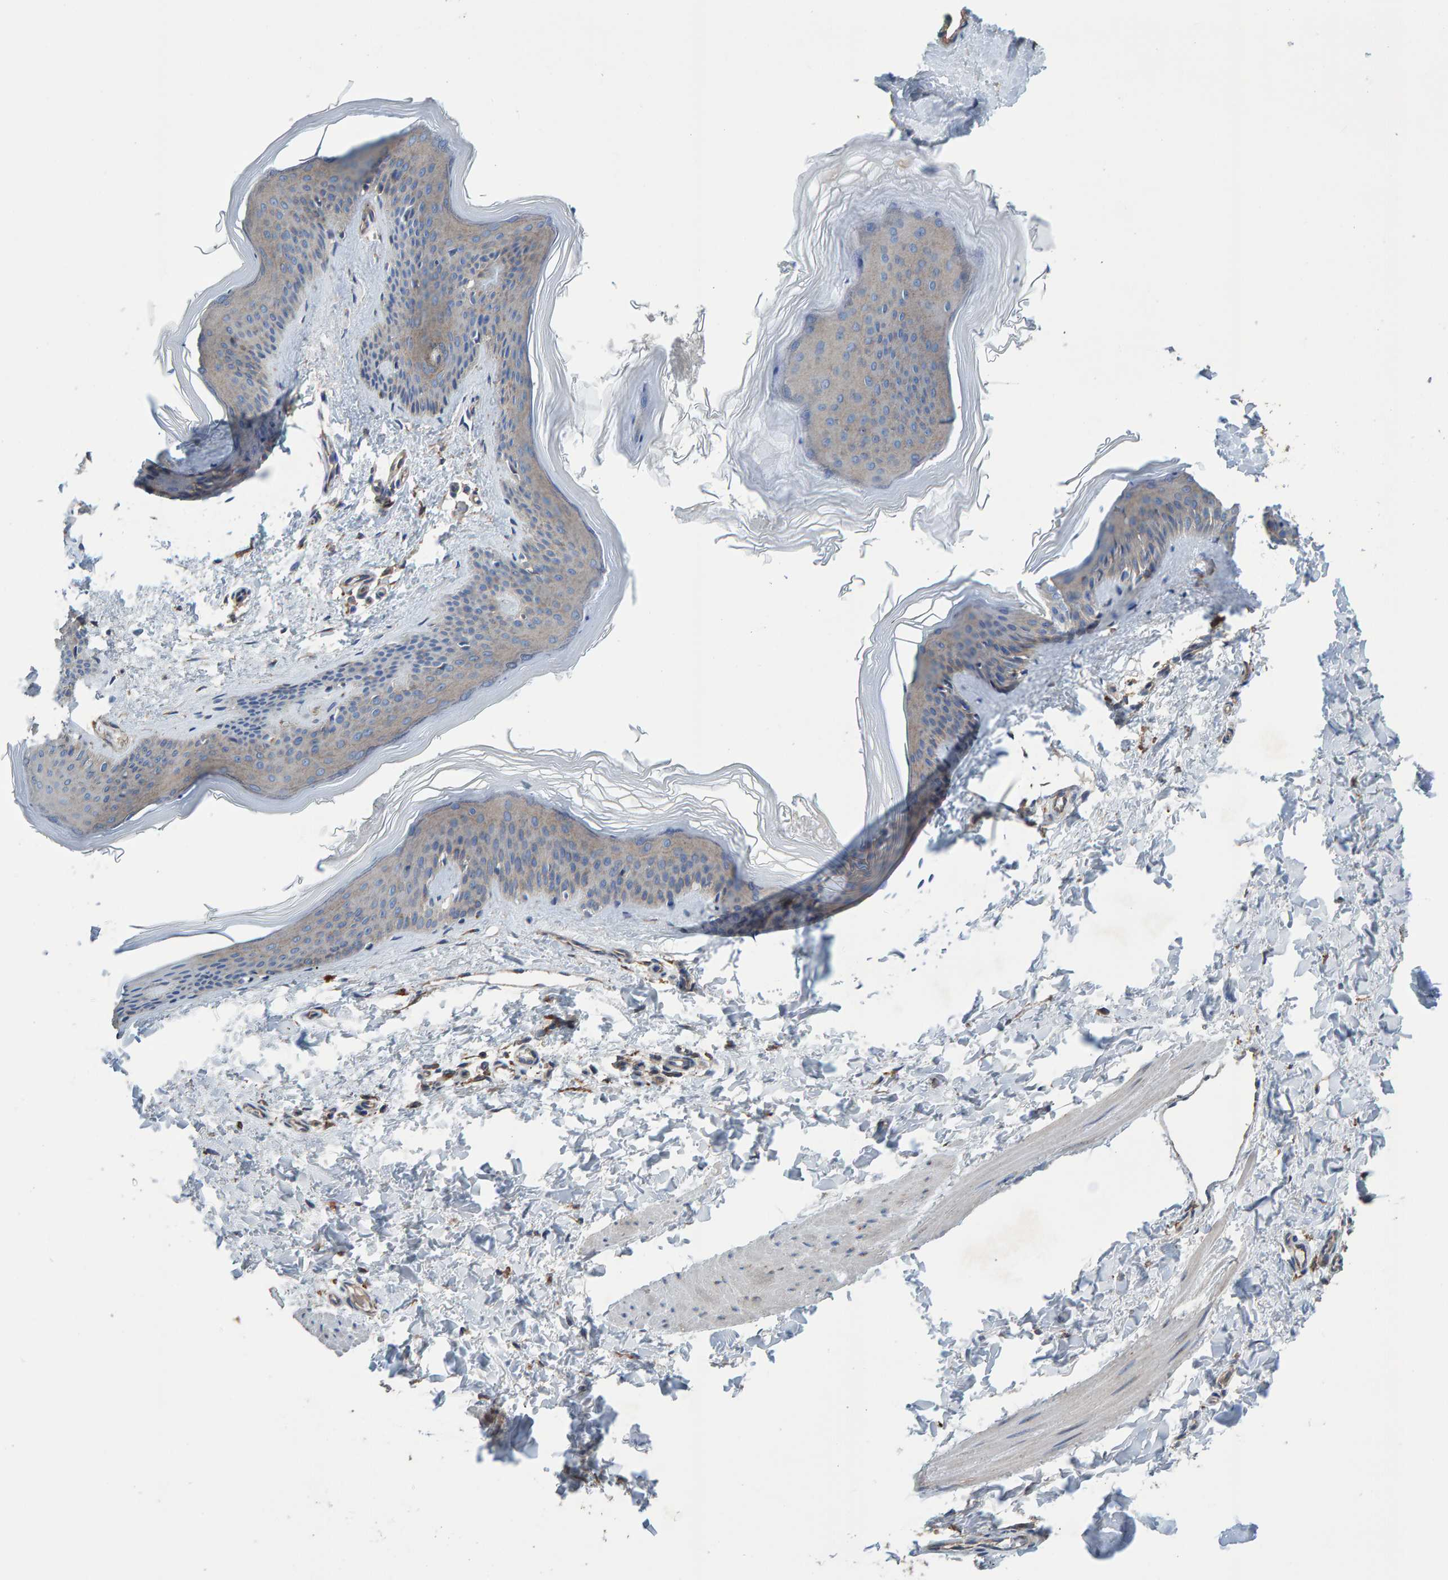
{"staining": {"intensity": "moderate", "quantity": ">75%", "location": "cytoplasmic/membranous"}, "tissue": "skin", "cell_type": "Fibroblasts", "image_type": "normal", "snomed": [{"axis": "morphology", "description": "Normal tissue, NOS"}, {"axis": "topography", "description": "Skin"}], "caption": "Skin stained with DAB immunohistochemistry (IHC) exhibits medium levels of moderate cytoplasmic/membranous positivity in approximately >75% of fibroblasts. Immunohistochemistry stains the protein in brown and the nuclei are stained blue.", "gene": "MKLN1", "patient": {"sex": "female", "age": 27}}